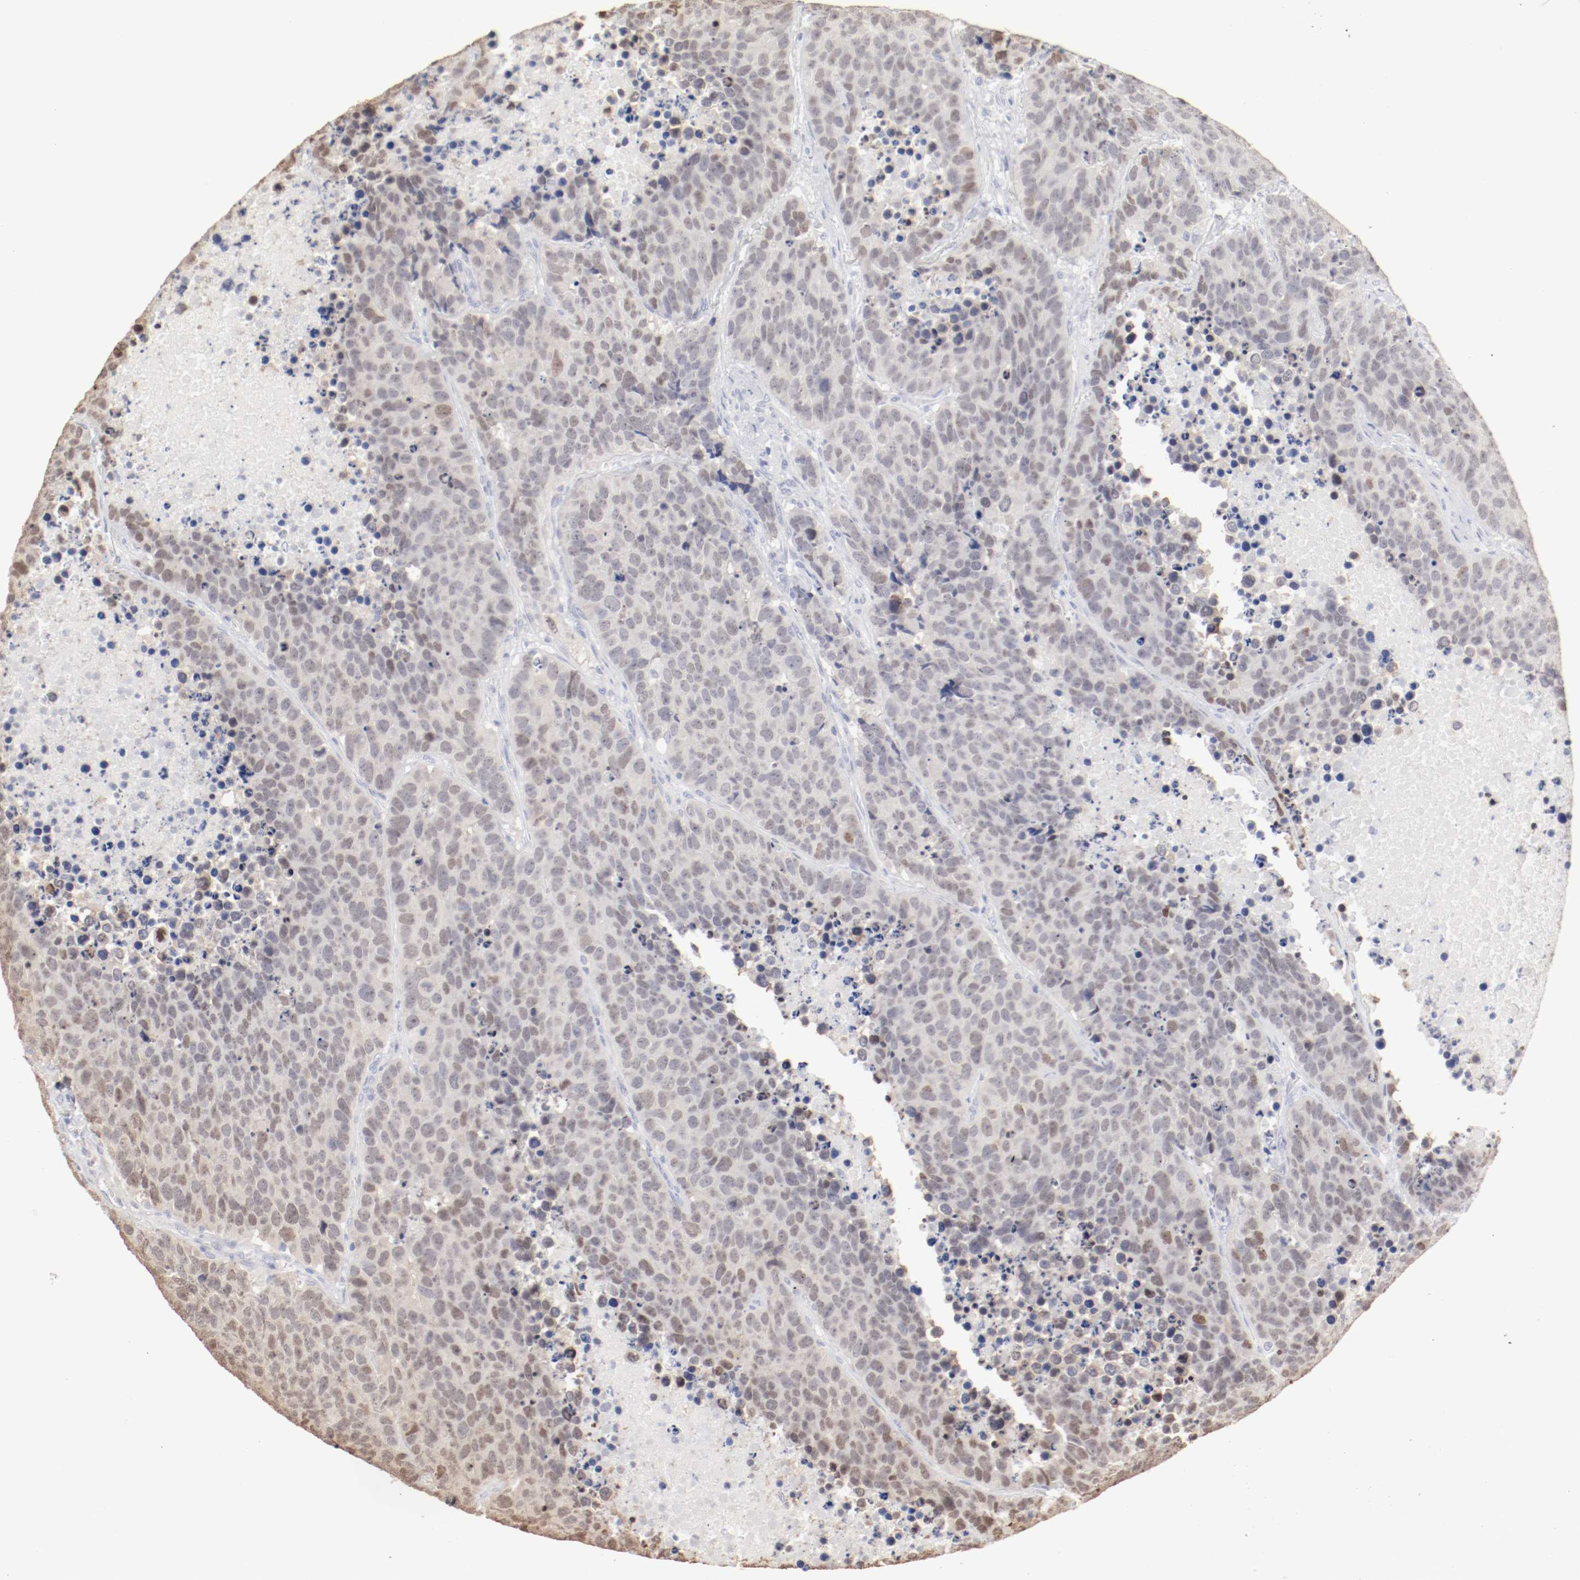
{"staining": {"intensity": "weak", "quantity": ">75%", "location": "cytoplasmic/membranous"}, "tissue": "carcinoid", "cell_type": "Tumor cells", "image_type": "cancer", "snomed": [{"axis": "morphology", "description": "Carcinoid, malignant, NOS"}, {"axis": "topography", "description": "Lung"}], "caption": "Immunohistochemical staining of carcinoid displays low levels of weak cytoplasmic/membranous protein positivity in approximately >75% of tumor cells.", "gene": "DNAL4", "patient": {"sex": "male", "age": 60}}